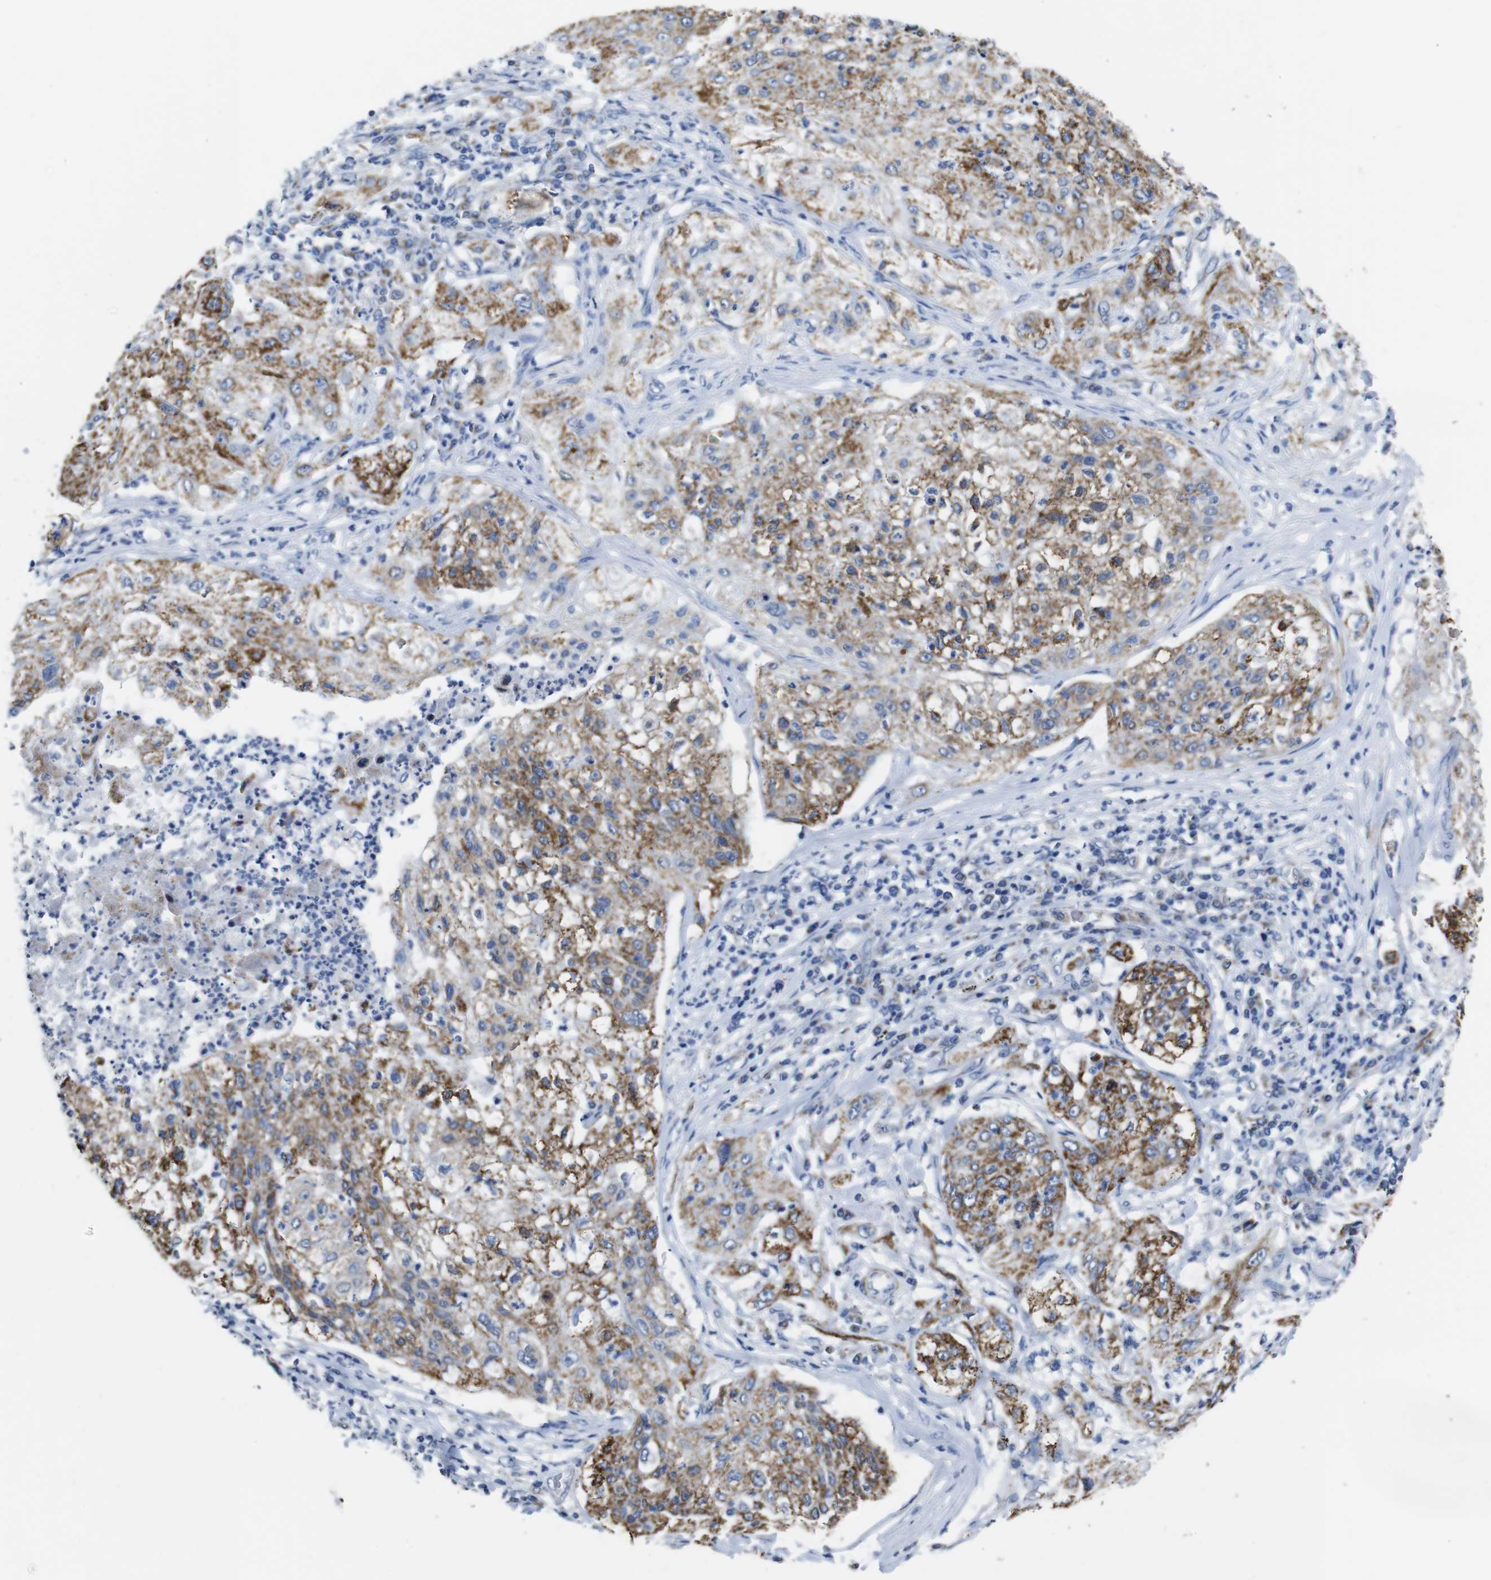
{"staining": {"intensity": "moderate", "quantity": ">75%", "location": "cytoplasmic/membranous"}, "tissue": "lung cancer", "cell_type": "Tumor cells", "image_type": "cancer", "snomed": [{"axis": "morphology", "description": "Inflammation, NOS"}, {"axis": "morphology", "description": "Squamous cell carcinoma, NOS"}, {"axis": "topography", "description": "Lymph node"}, {"axis": "topography", "description": "Soft tissue"}, {"axis": "topography", "description": "Lung"}], "caption": "Protein expression analysis of human squamous cell carcinoma (lung) reveals moderate cytoplasmic/membranous positivity in about >75% of tumor cells.", "gene": "MAOA", "patient": {"sex": "male", "age": 66}}